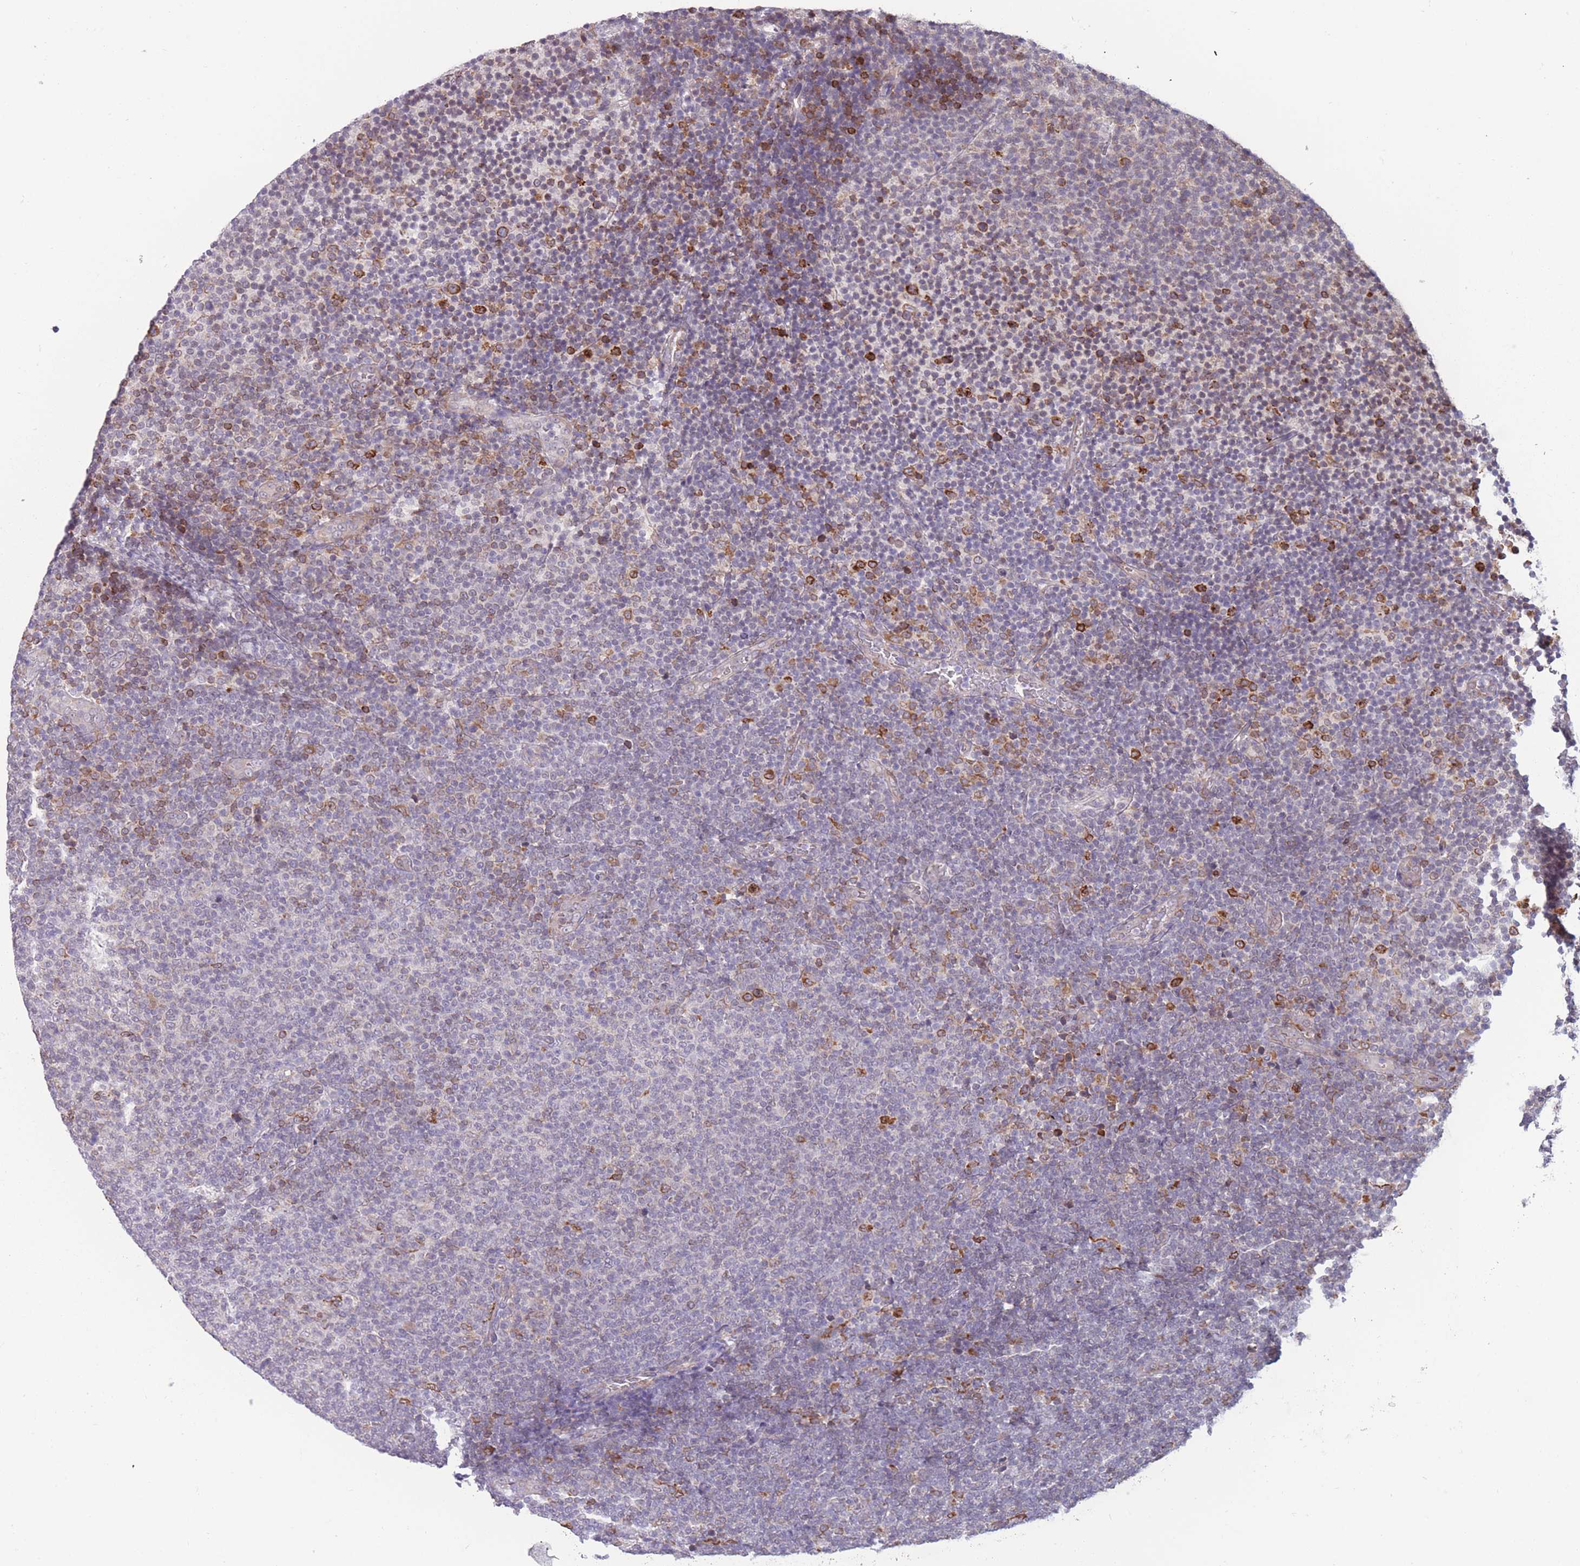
{"staining": {"intensity": "negative", "quantity": "none", "location": "none"}, "tissue": "lymphoma", "cell_type": "Tumor cells", "image_type": "cancer", "snomed": [{"axis": "morphology", "description": "Malignant lymphoma, non-Hodgkin's type, Low grade"}, {"axis": "topography", "description": "Lymph node"}], "caption": "DAB (3,3'-diaminobenzidine) immunohistochemical staining of low-grade malignant lymphoma, non-Hodgkin's type exhibits no significant staining in tumor cells.", "gene": "TMEM121", "patient": {"sex": "male", "age": 66}}